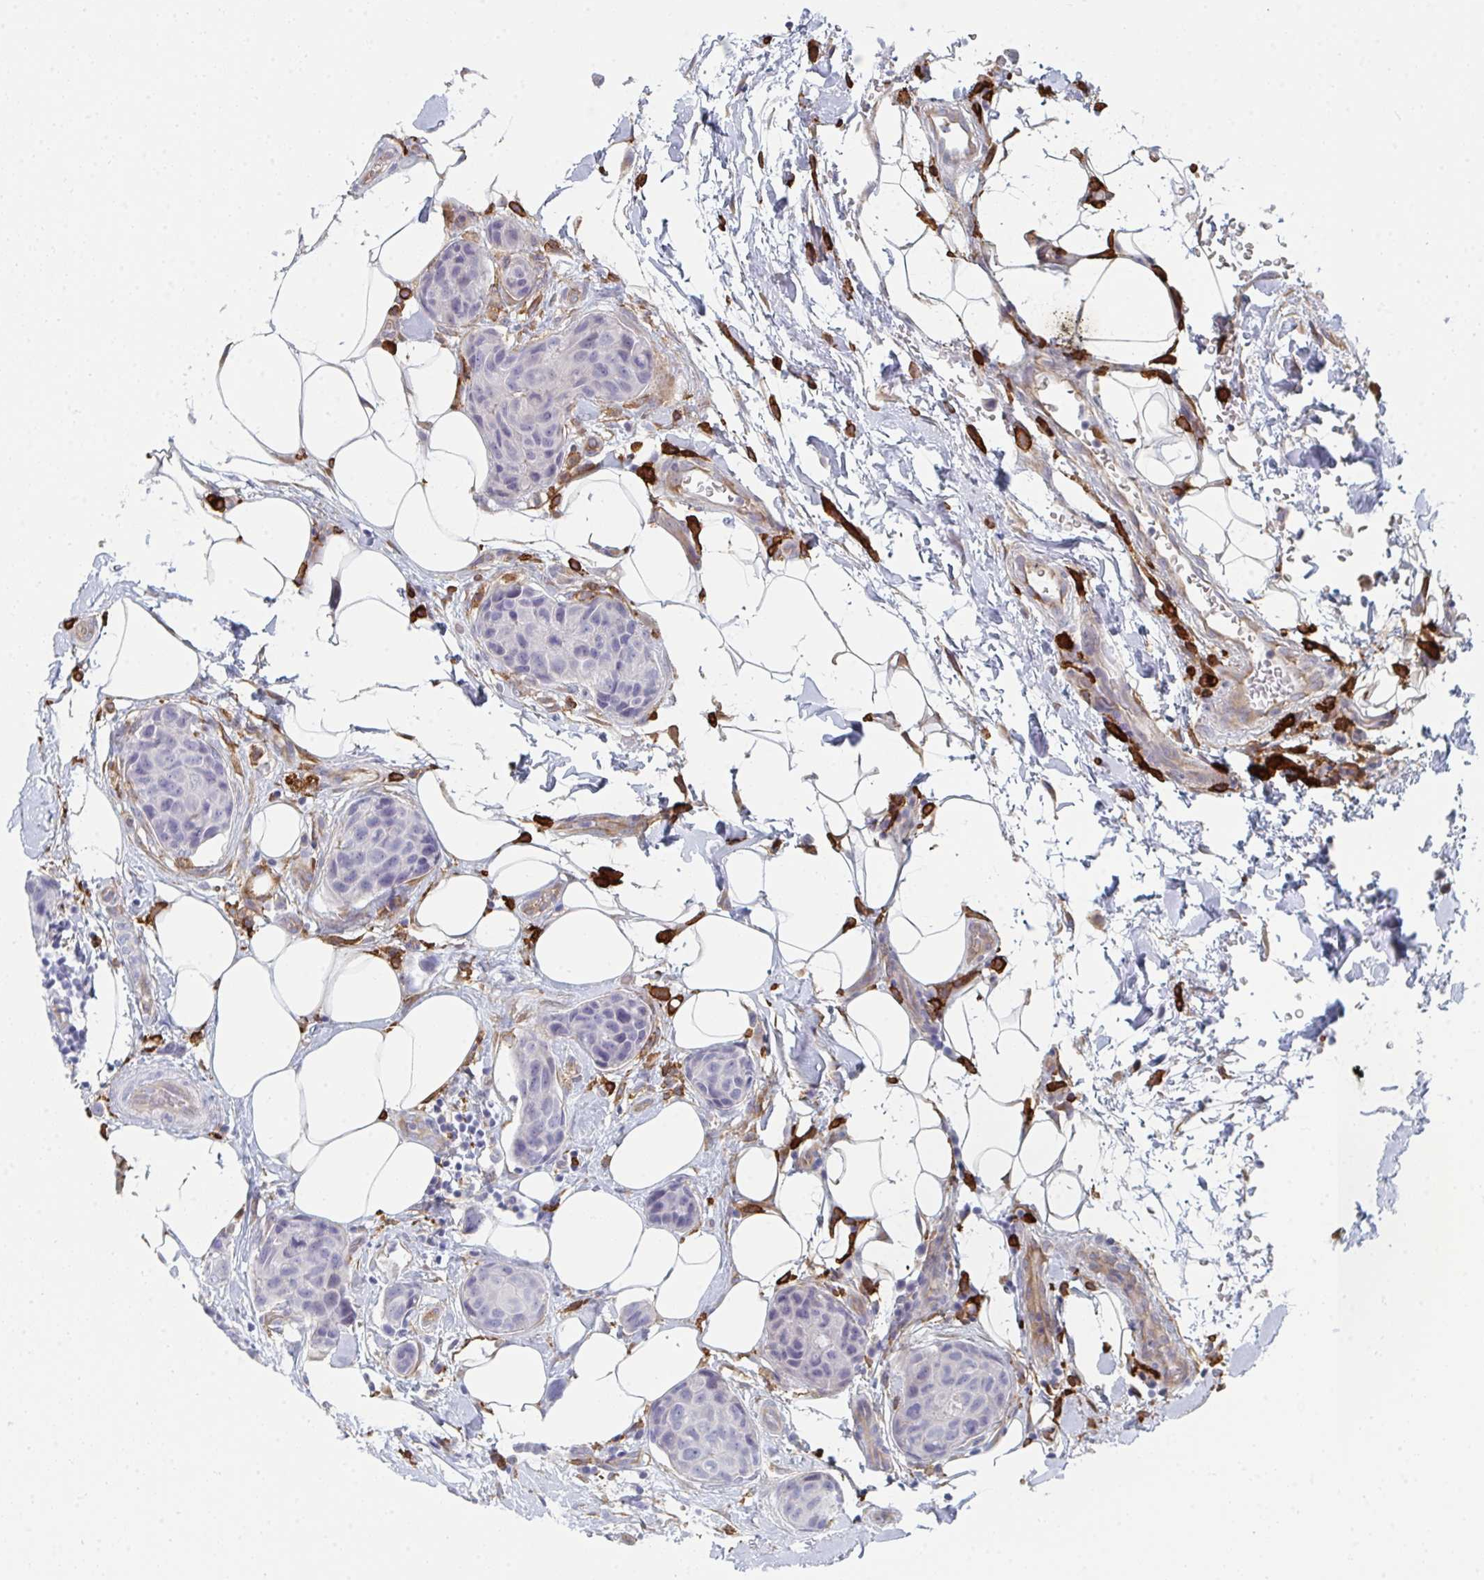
{"staining": {"intensity": "negative", "quantity": "none", "location": "none"}, "tissue": "breast cancer", "cell_type": "Tumor cells", "image_type": "cancer", "snomed": [{"axis": "morphology", "description": "Duct carcinoma"}, {"axis": "topography", "description": "Breast"}, {"axis": "topography", "description": "Lymph node"}], "caption": "Breast intraductal carcinoma stained for a protein using immunohistochemistry shows no expression tumor cells.", "gene": "DAB2", "patient": {"sex": "female", "age": 80}}